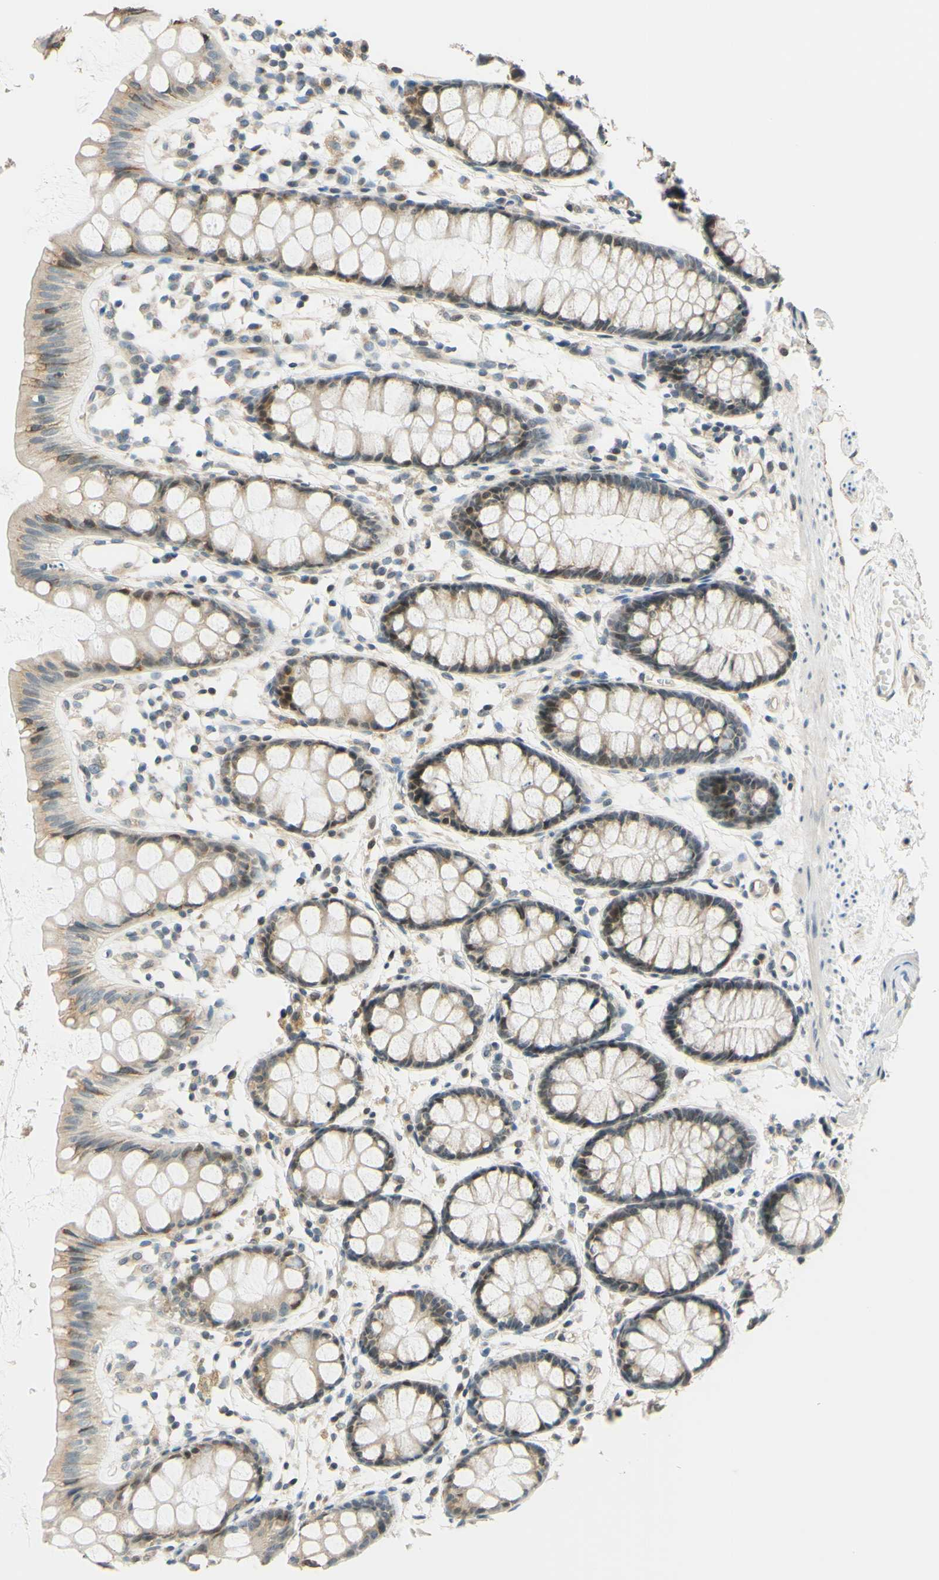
{"staining": {"intensity": "weak", "quantity": ">75%", "location": "cytoplasmic/membranous,nuclear"}, "tissue": "rectum", "cell_type": "Glandular cells", "image_type": "normal", "snomed": [{"axis": "morphology", "description": "Normal tissue, NOS"}, {"axis": "topography", "description": "Rectum"}], "caption": "Immunohistochemical staining of benign human rectum shows weak cytoplasmic/membranous,nuclear protein expression in approximately >75% of glandular cells.", "gene": "C2CD2L", "patient": {"sex": "female", "age": 66}}